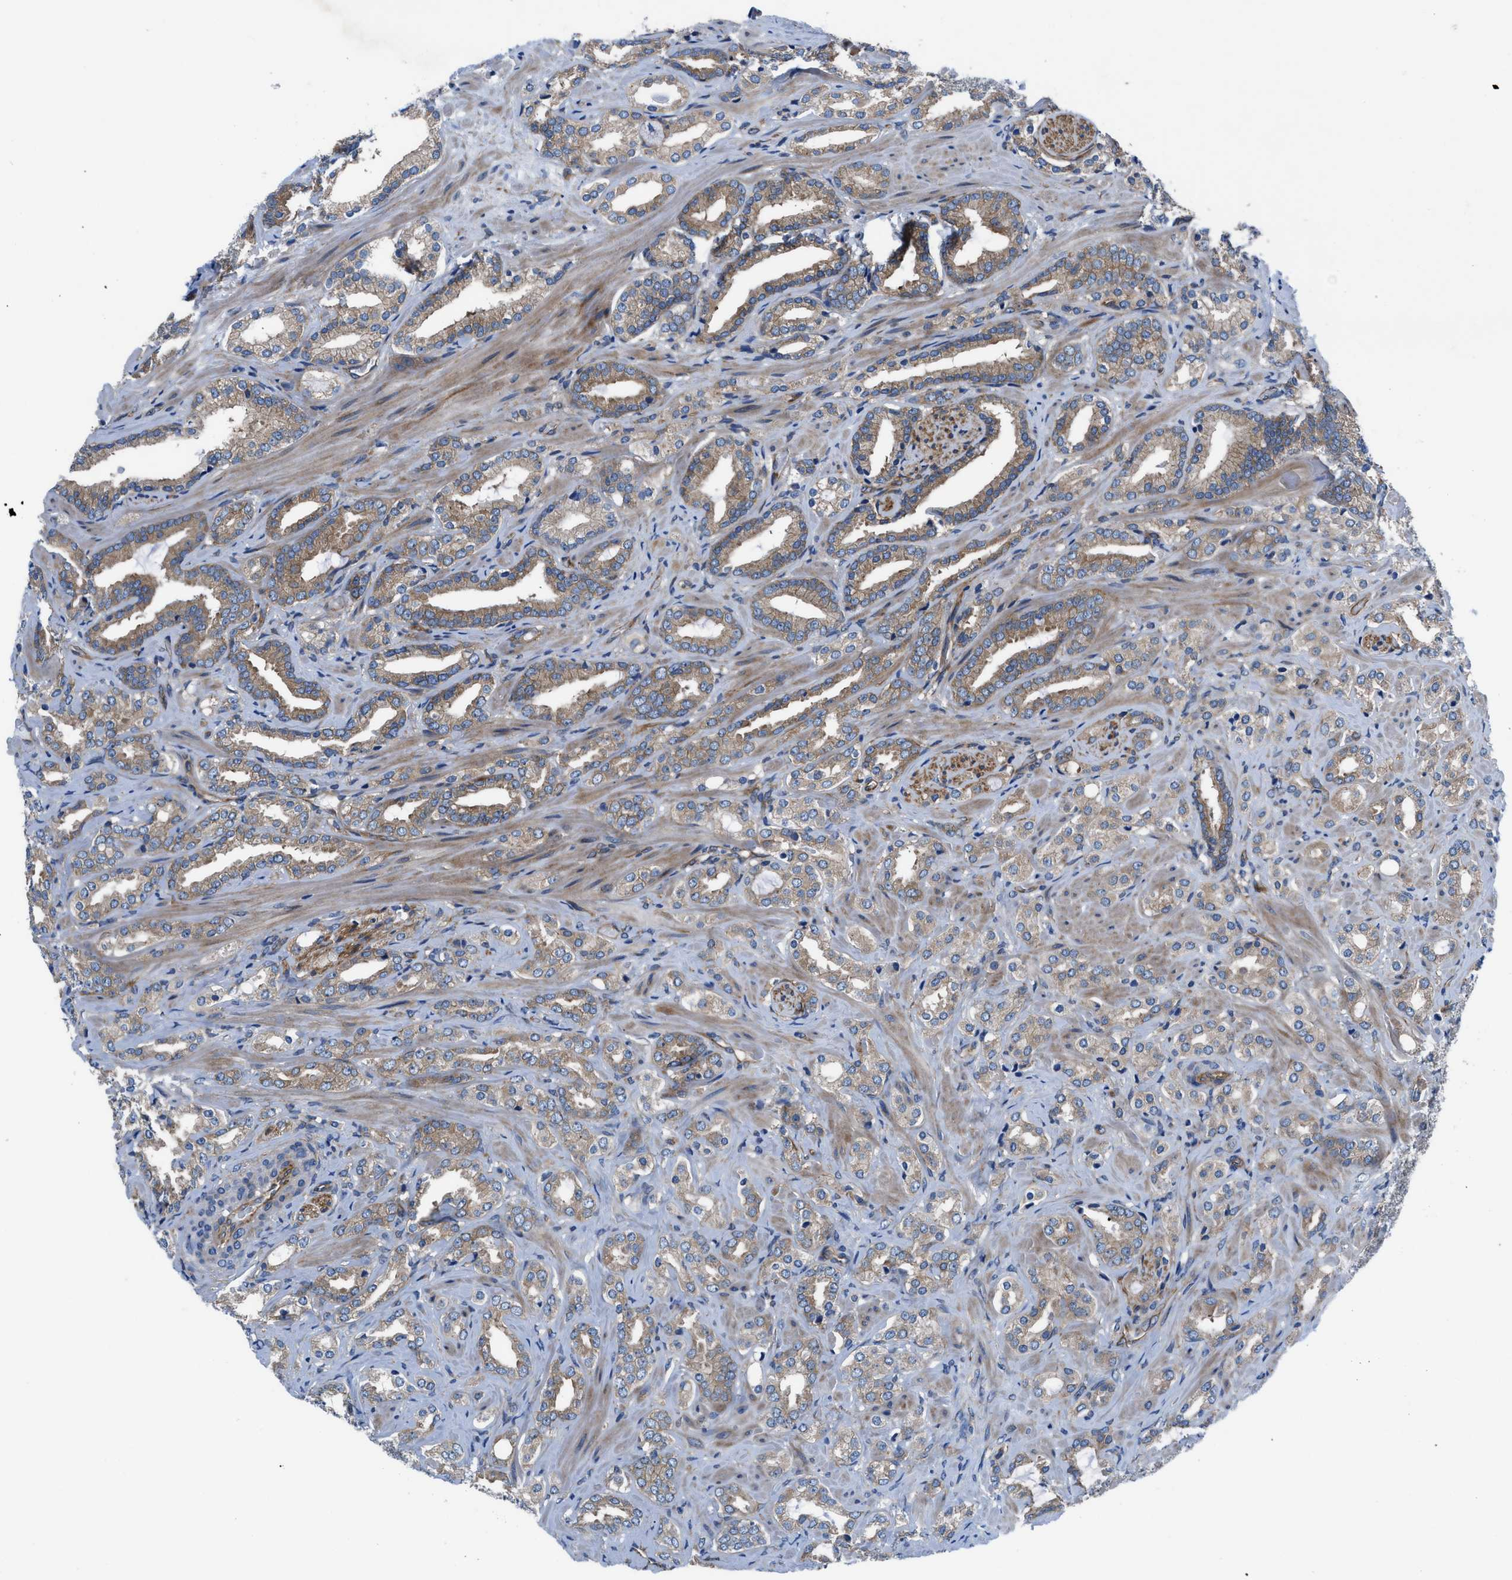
{"staining": {"intensity": "moderate", "quantity": ">75%", "location": "cytoplasmic/membranous"}, "tissue": "prostate cancer", "cell_type": "Tumor cells", "image_type": "cancer", "snomed": [{"axis": "morphology", "description": "Adenocarcinoma, High grade"}, {"axis": "topography", "description": "Prostate"}], "caption": "A medium amount of moderate cytoplasmic/membranous staining is identified in about >75% of tumor cells in prostate cancer tissue.", "gene": "TRIP4", "patient": {"sex": "male", "age": 64}}